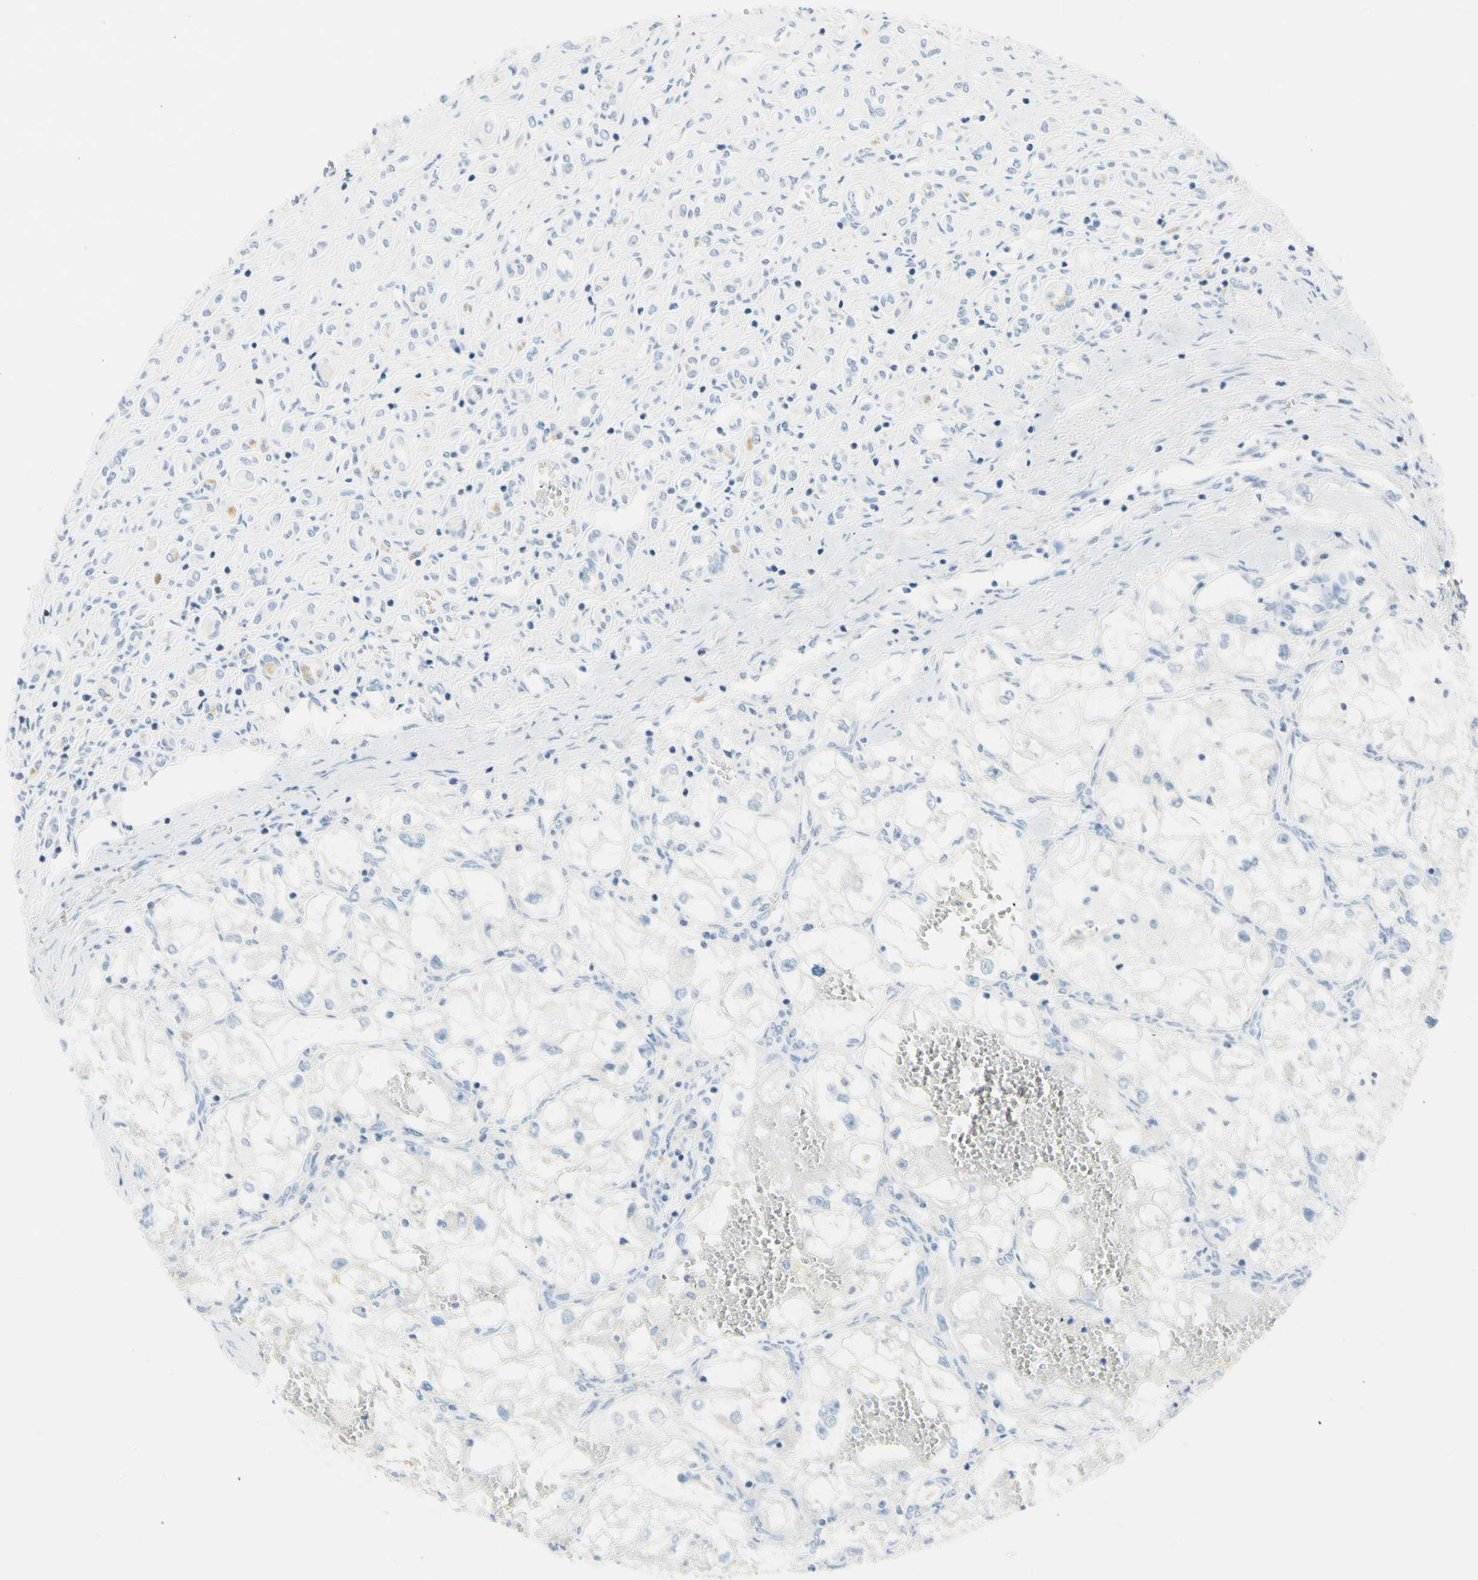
{"staining": {"intensity": "negative", "quantity": "none", "location": "none"}, "tissue": "renal cancer", "cell_type": "Tumor cells", "image_type": "cancer", "snomed": [{"axis": "morphology", "description": "Adenocarcinoma, NOS"}, {"axis": "topography", "description": "Kidney"}], "caption": "A high-resolution image shows IHC staining of renal cancer, which displays no significant expression in tumor cells.", "gene": "NFATC2", "patient": {"sex": "female", "age": 70}}